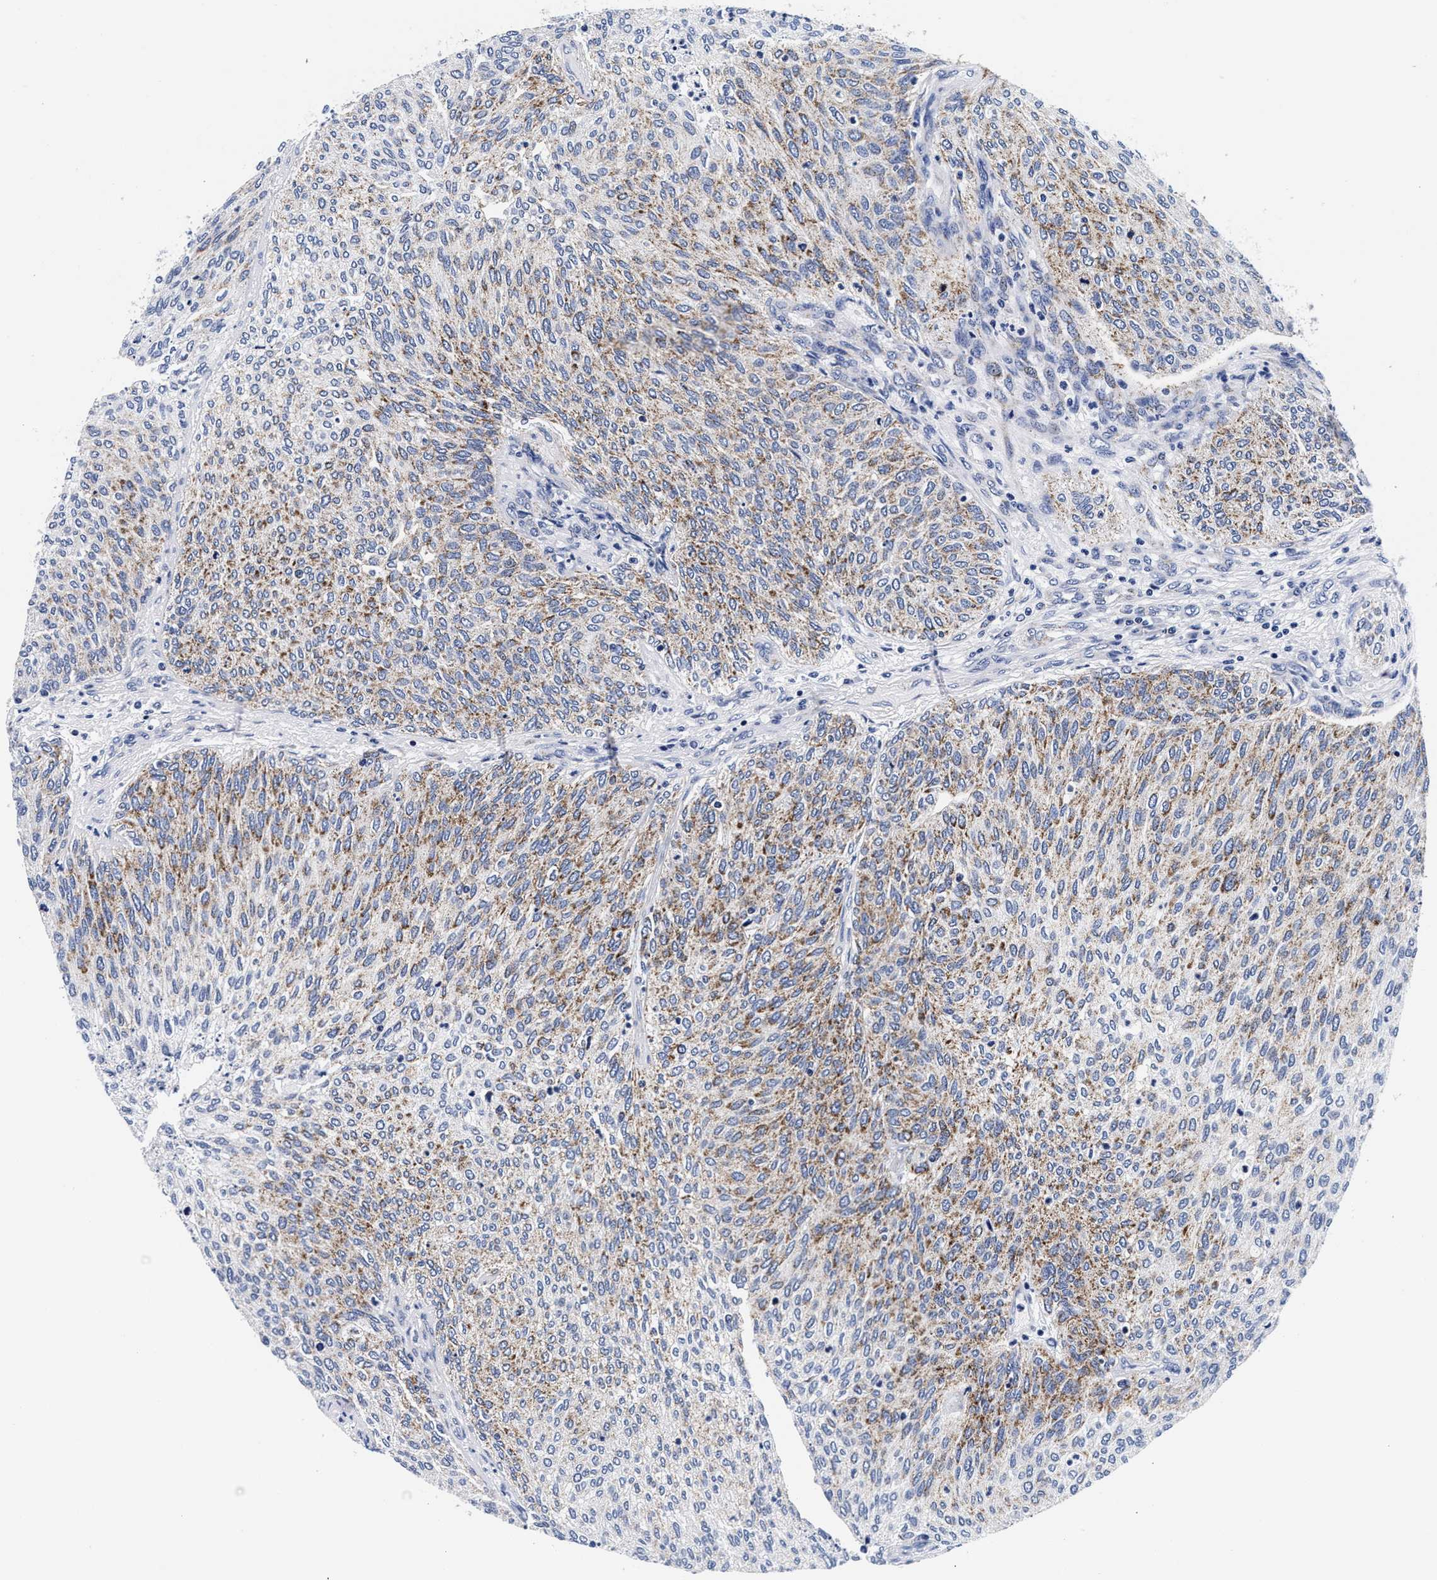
{"staining": {"intensity": "moderate", "quantity": ">75%", "location": "cytoplasmic/membranous"}, "tissue": "urothelial cancer", "cell_type": "Tumor cells", "image_type": "cancer", "snomed": [{"axis": "morphology", "description": "Urothelial carcinoma, Low grade"}, {"axis": "topography", "description": "Urinary bladder"}], "caption": "Moderate cytoplasmic/membranous protein staining is seen in about >75% of tumor cells in urothelial cancer.", "gene": "RAB3B", "patient": {"sex": "female", "age": 79}}